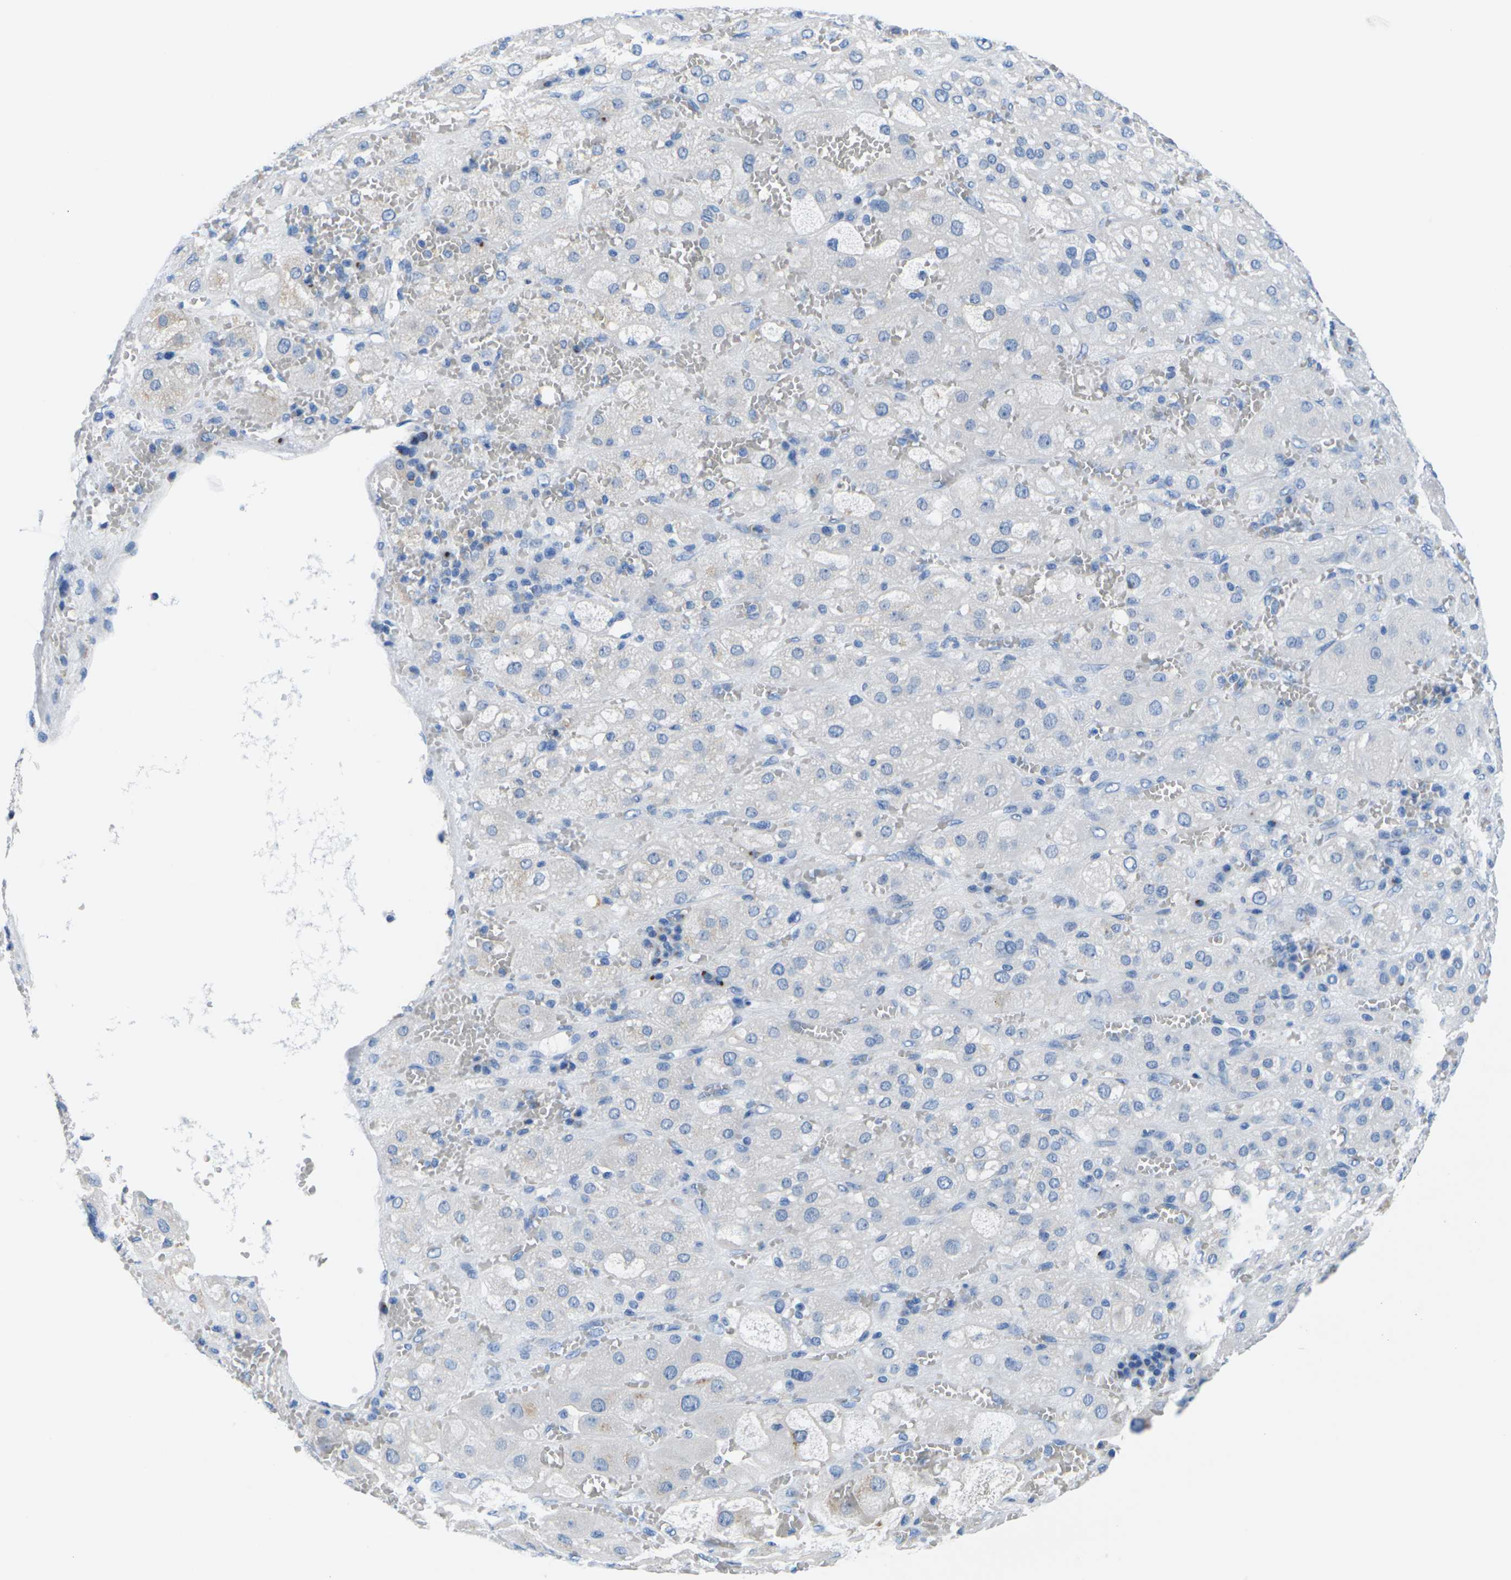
{"staining": {"intensity": "moderate", "quantity": "25%-75%", "location": "cytoplasmic/membranous"}, "tissue": "adrenal gland", "cell_type": "Glandular cells", "image_type": "normal", "snomed": [{"axis": "morphology", "description": "Normal tissue, NOS"}, {"axis": "topography", "description": "Adrenal gland"}], "caption": "Protein staining demonstrates moderate cytoplasmic/membranous staining in approximately 25%-75% of glandular cells in normal adrenal gland. The protein is stained brown, and the nuclei are stained in blue (DAB (3,3'-diaminobenzidine) IHC with brightfield microscopy, high magnification).", "gene": "SYNGR2", "patient": {"sex": "female", "age": 47}}